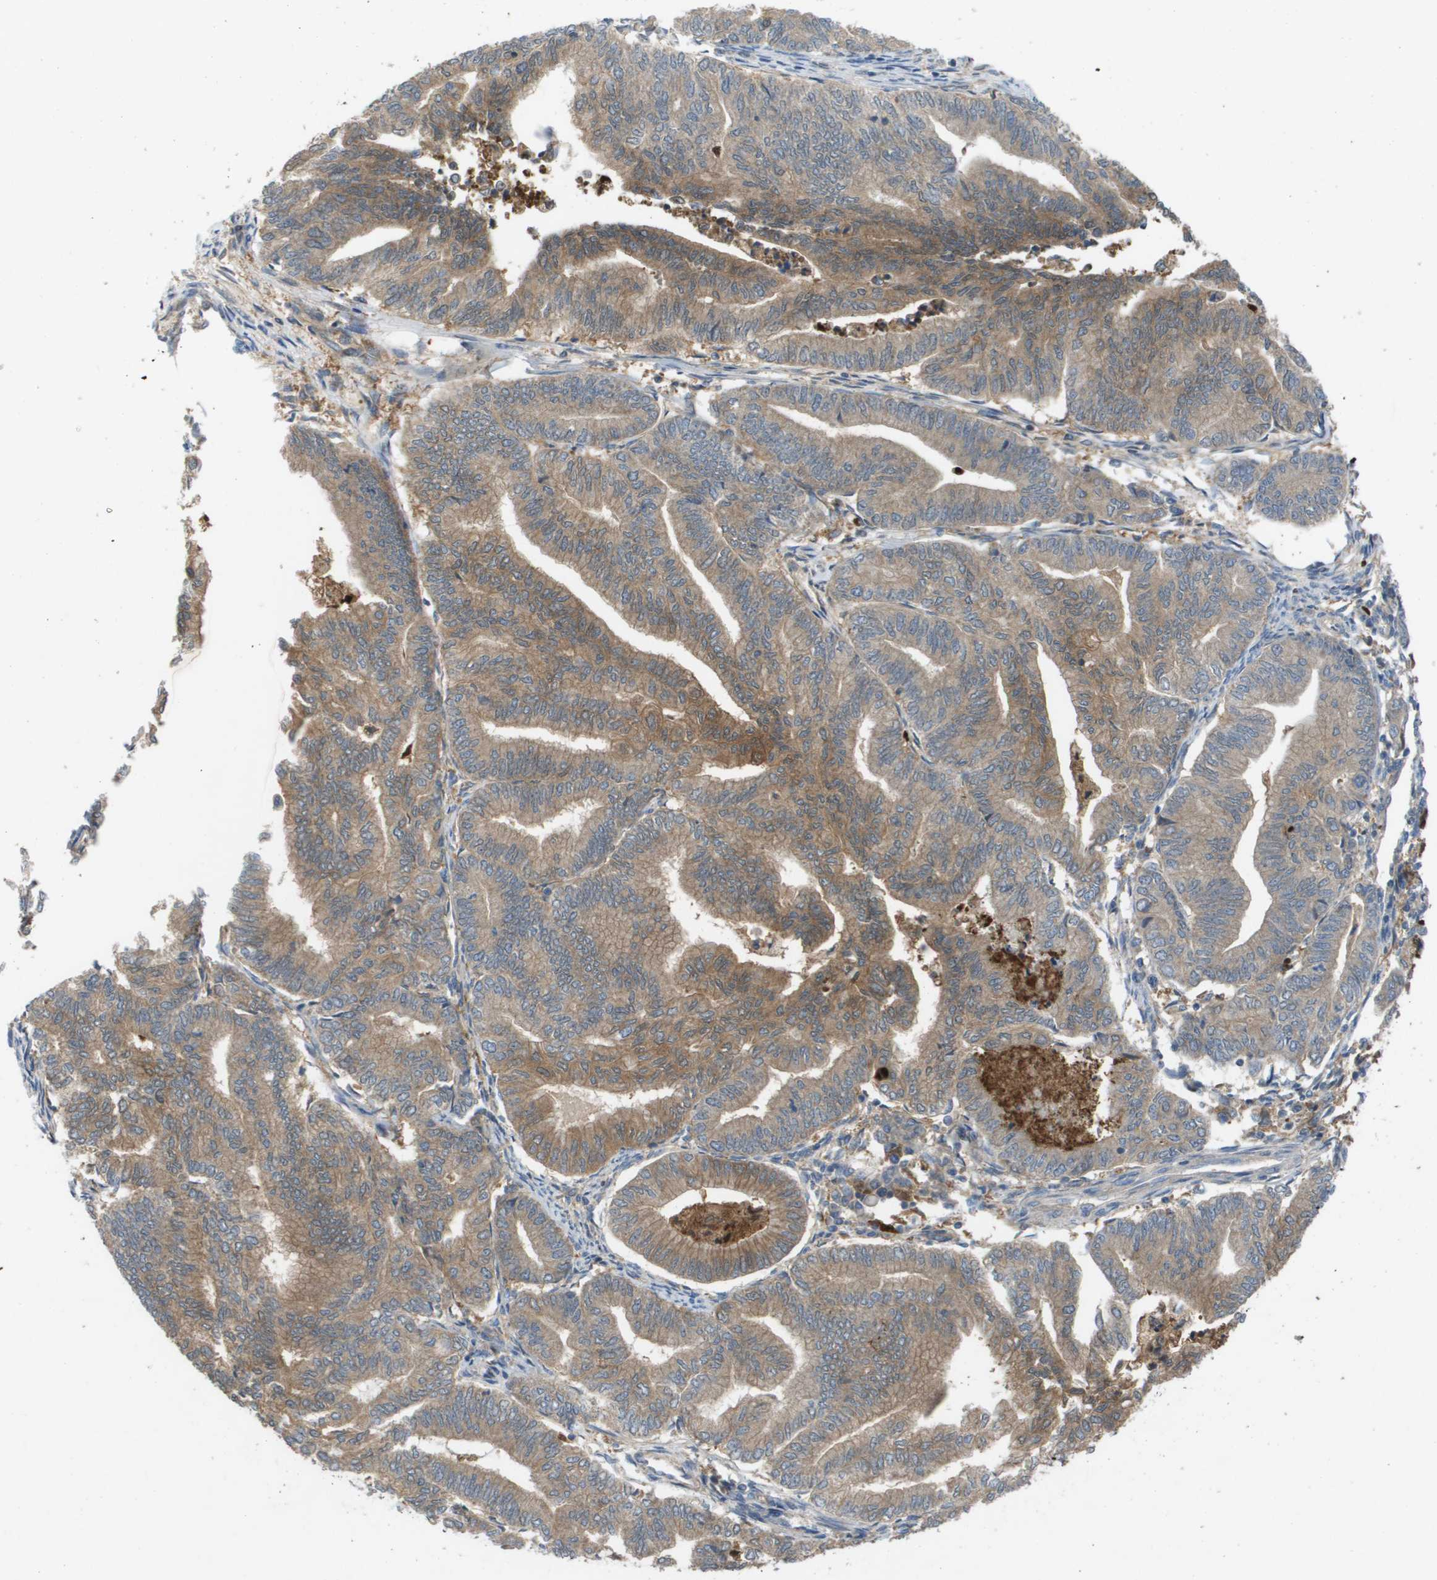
{"staining": {"intensity": "moderate", "quantity": ">75%", "location": "cytoplasmic/membranous"}, "tissue": "endometrial cancer", "cell_type": "Tumor cells", "image_type": "cancer", "snomed": [{"axis": "morphology", "description": "Adenocarcinoma, NOS"}, {"axis": "topography", "description": "Endometrium"}], "caption": "This is an image of IHC staining of endometrial cancer (adenocarcinoma), which shows moderate staining in the cytoplasmic/membranous of tumor cells.", "gene": "PALD1", "patient": {"sex": "female", "age": 79}}